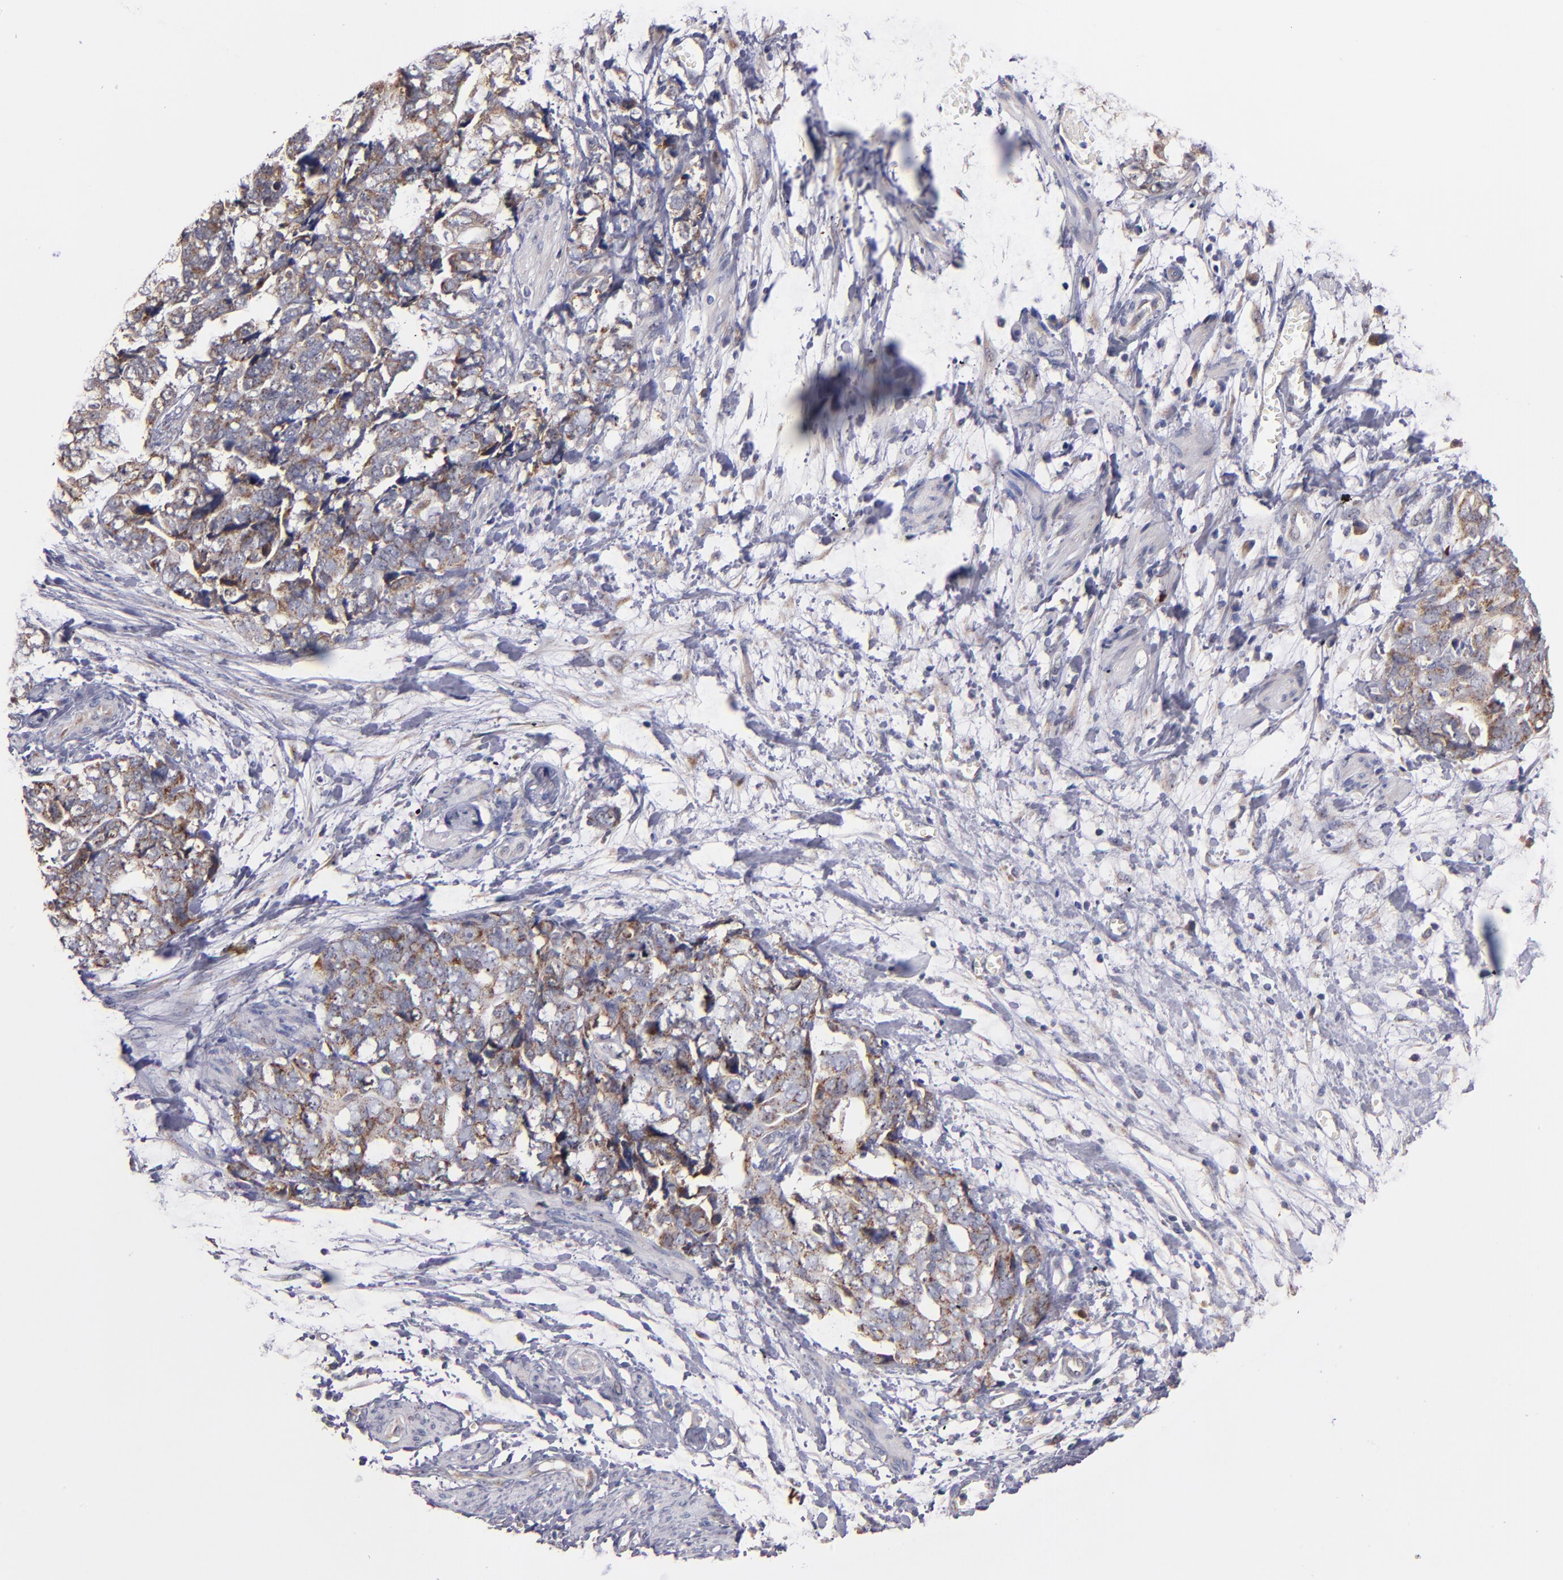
{"staining": {"intensity": "weak", "quantity": ">75%", "location": "cytoplasmic/membranous"}, "tissue": "ovarian cancer", "cell_type": "Tumor cells", "image_type": "cancer", "snomed": [{"axis": "morphology", "description": "Normal tissue, NOS"}, {"axis": "morphology", "description": "Cystadenocarcinoma, serous, NOS"}, {"axis": "topography", "description": "Fallopian tube"}, {"axis": "topography", "description": "Ovary"}], "caption": "Immunohistochemical staining of serous cystadenocarcinoma (ovarian) reveals low levels of weak cytoplasmic/membranous protein expression in about >75% of tumor cells.", "gene": "DIABLO", "patient": {"sex": "female", "age": 56}}